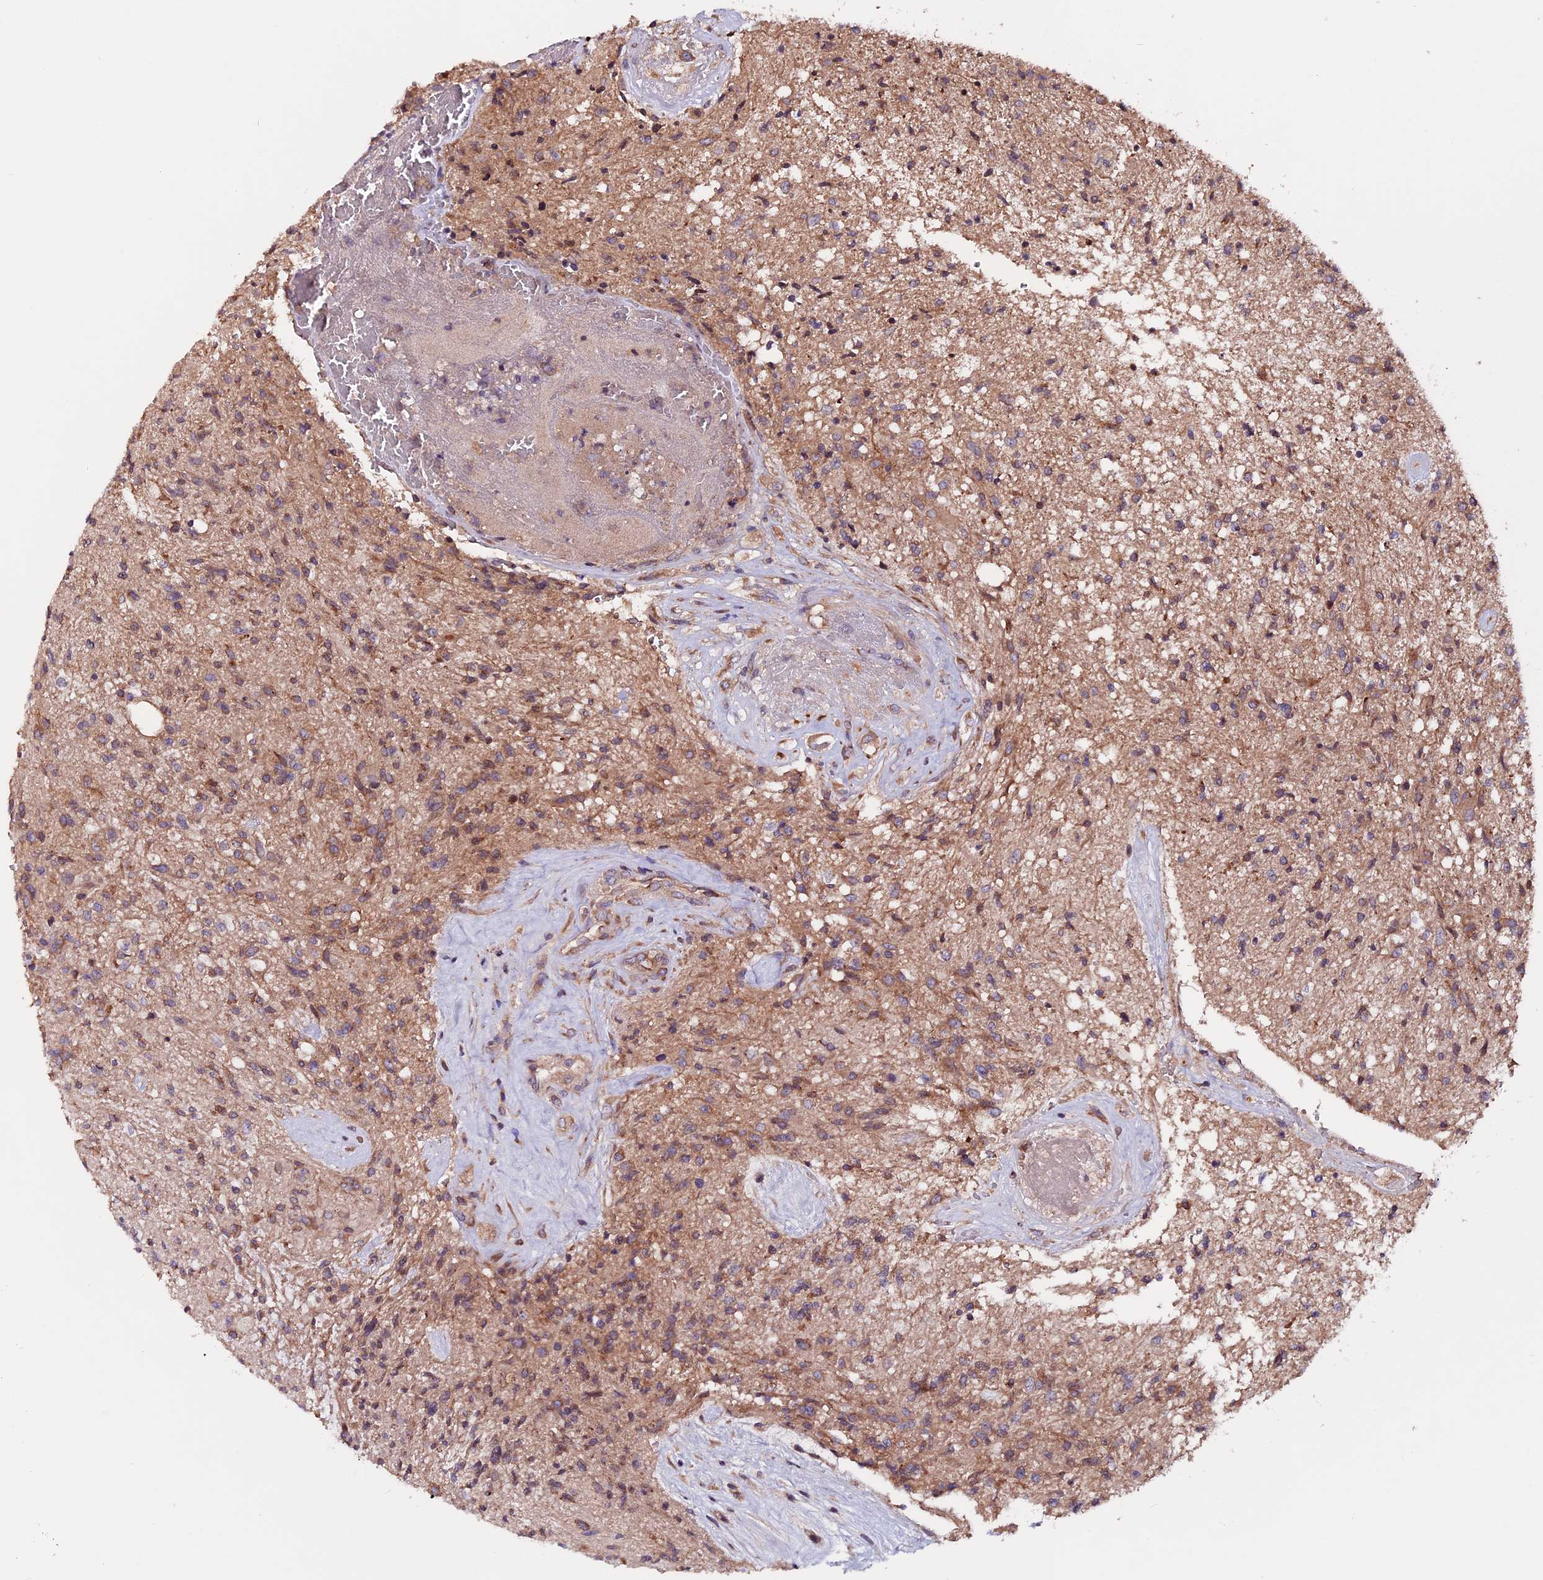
{"staining": {"intensity": "weak", "quantity": "25%-75%", "location": "cytoplasmic/membranous"}, "tissue": "glioma", "cell_type": "Tumor cells", "image_type": "cancer", "snomed": [{"axis": "morphology", "description": "Glioma, malignant, High grade"}, {"axis": "topography", "description": "Brain"}], "caption": "Tumor cells exhibit weak cytoplasmic/membranous expression in approximately 25%-75% of cells in malignant high-grade glioma. The staining is performed using DAB brown chromogen to label protein expression. The nuclei are counter-stained blue using hematoxylin.", "gene": "ZNF598", "patient": {"sex": "male", "age": 56}}